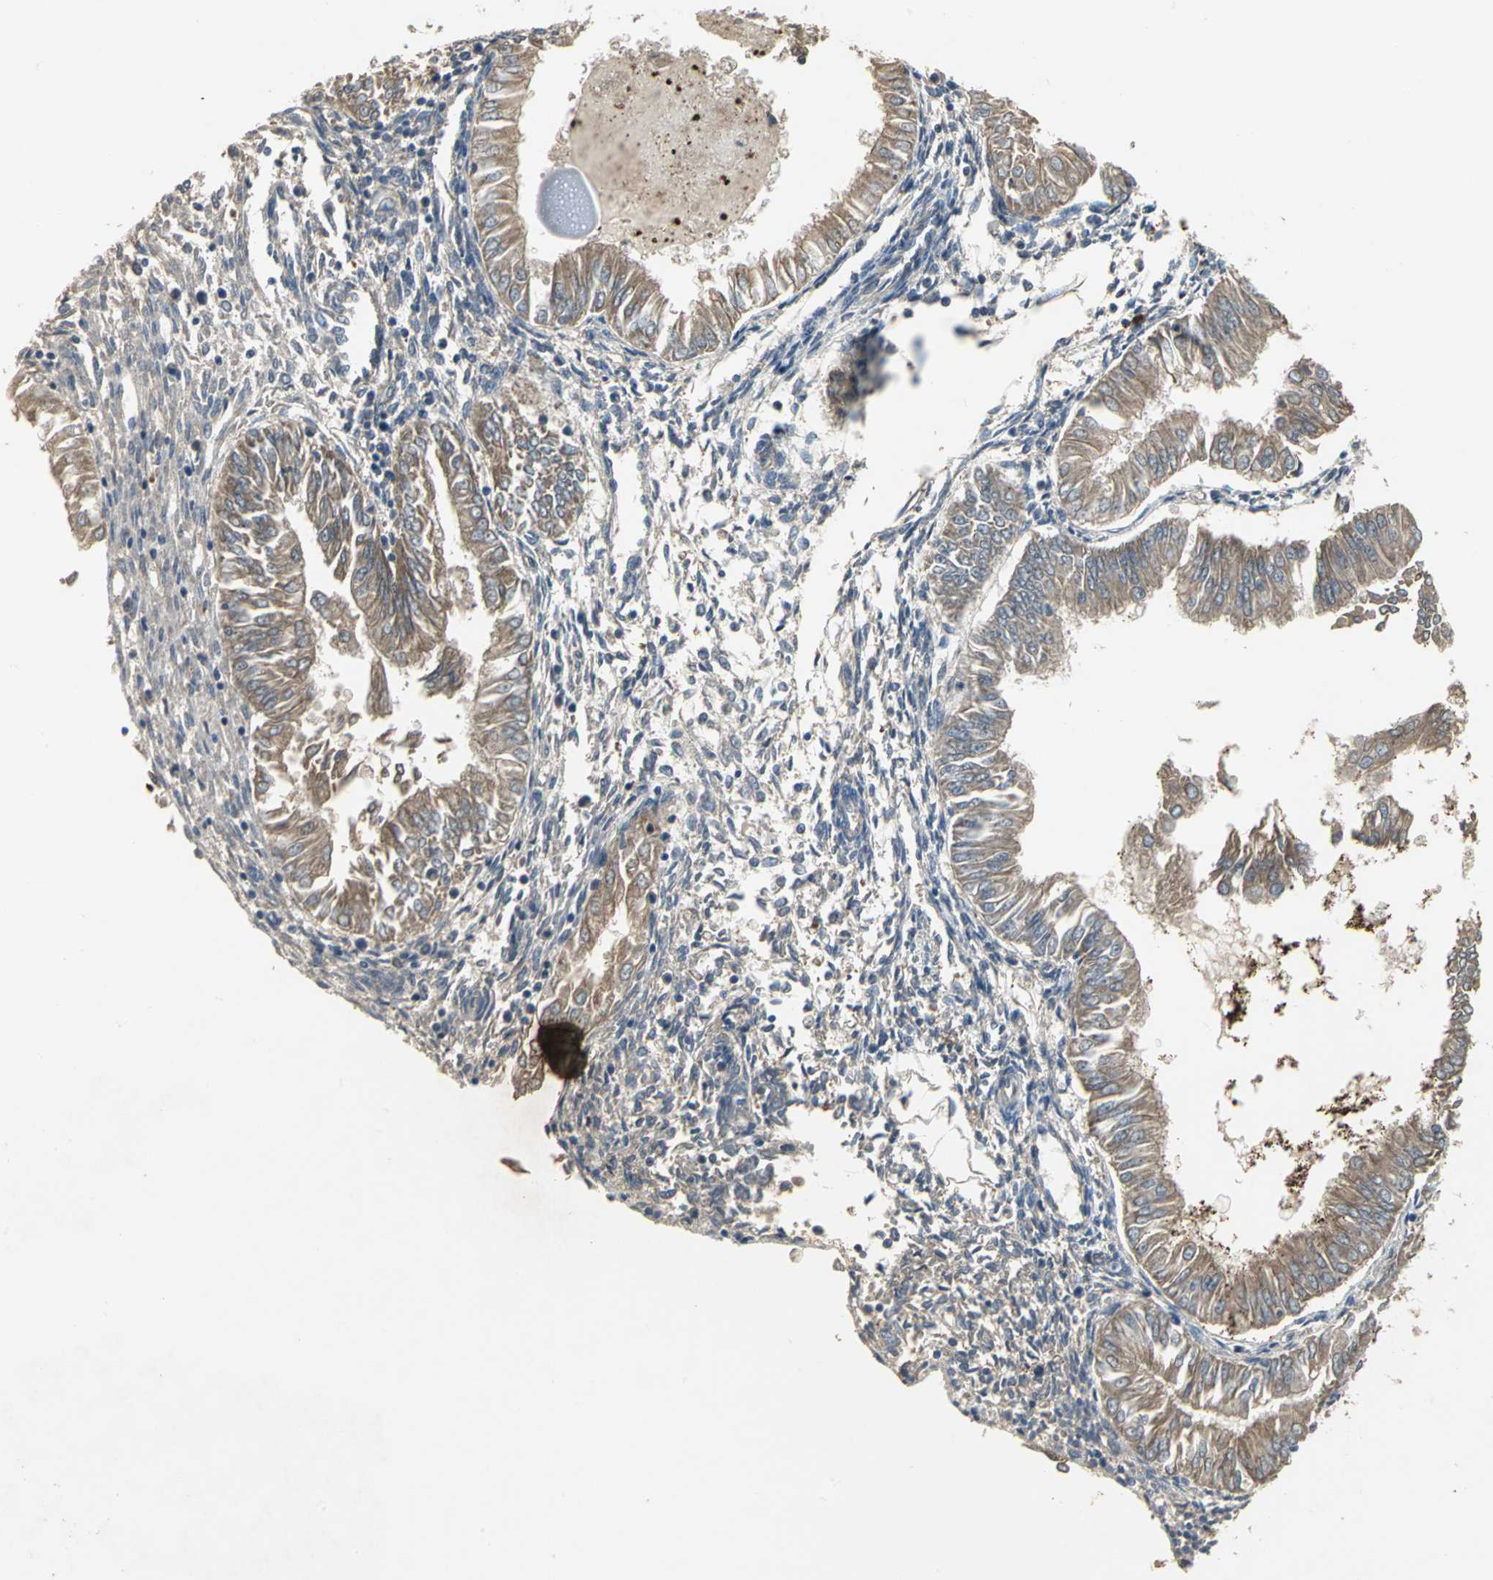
{"staining": {"intensity": "moderate", "quantity": ">75%", "location": "cytoplasmic/membranous"}, "tissue": "endometrial cancer", "cell_type": "Tumor cells", "image_type": "cancer", "snomed": [{"axis": "morphology", "description": "Adenocarcinoma, NOS"}, {"axis": "topography", "description": "Endometrium"}], "caption": "The immunohistochemical stain labels moderate cytoplasmic/membranous positivity in tumor cells of endometrial cancer tissue.", "gene": "MET", "patient": {"sex": "female", "age": 53}}